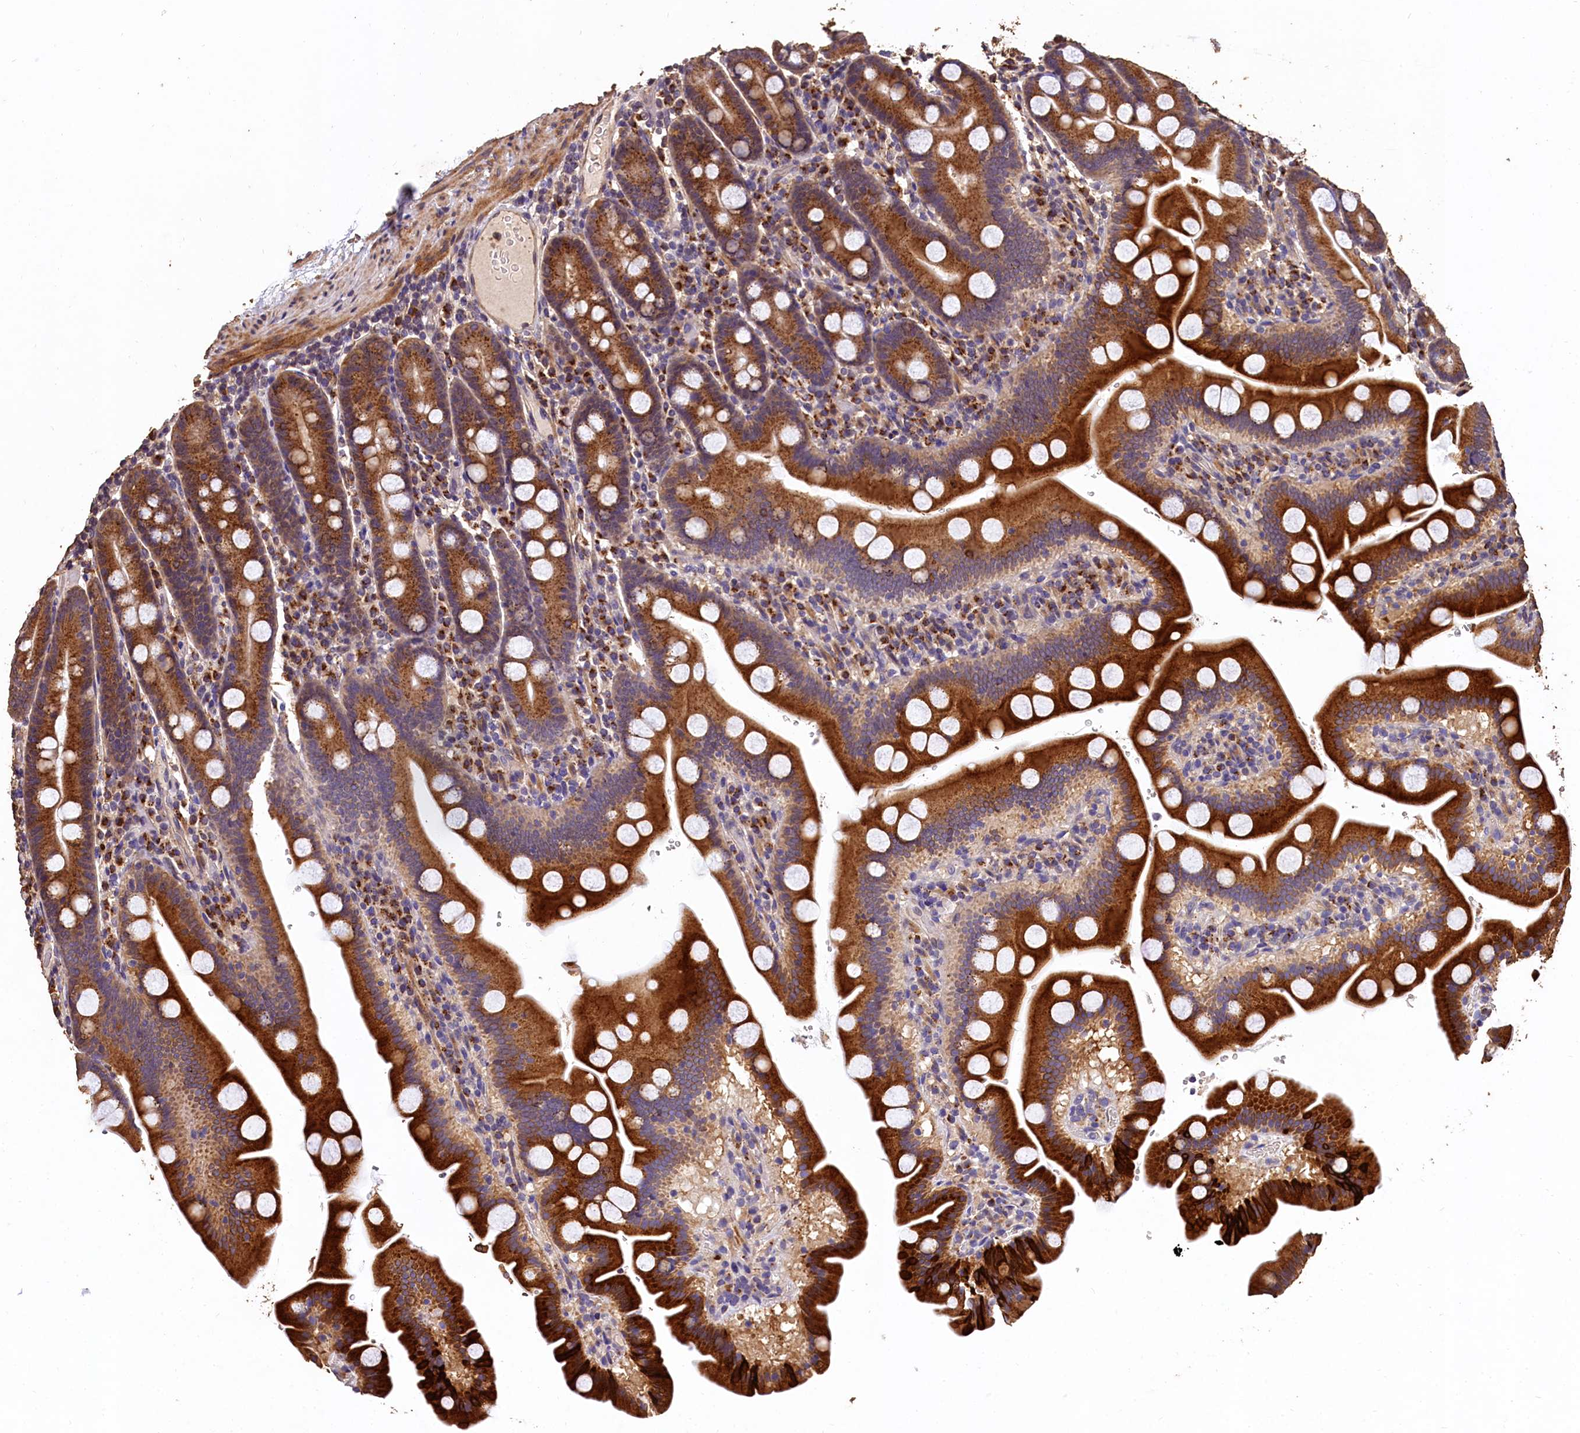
{"staining": {"intensity": "strong", "quantity": ">75%", "location": "cytoplasmic/membranous"}, "tissue": "duodenum", "cell_type": "Glandular cells", "image_type": "normal", "snomed": [{"axis": "morphology", "description": "Normal tissue, NOS"}, {"axis": "topography", "description": "Duodenum"}], "caption": "High-power microscopy captured an IHC image of unremarkable duodenum, revealing strong cytoplasmic/membranous staining in approximately >75% of glandular cells. (Stains: DAB (3,3'-diaminobenzidine) in brown, nuclei in blue, Microscopy: brightfield microscopy at high magnification).", "gene": "LSM4", "patient": {"sex": "male", "age": 55}}